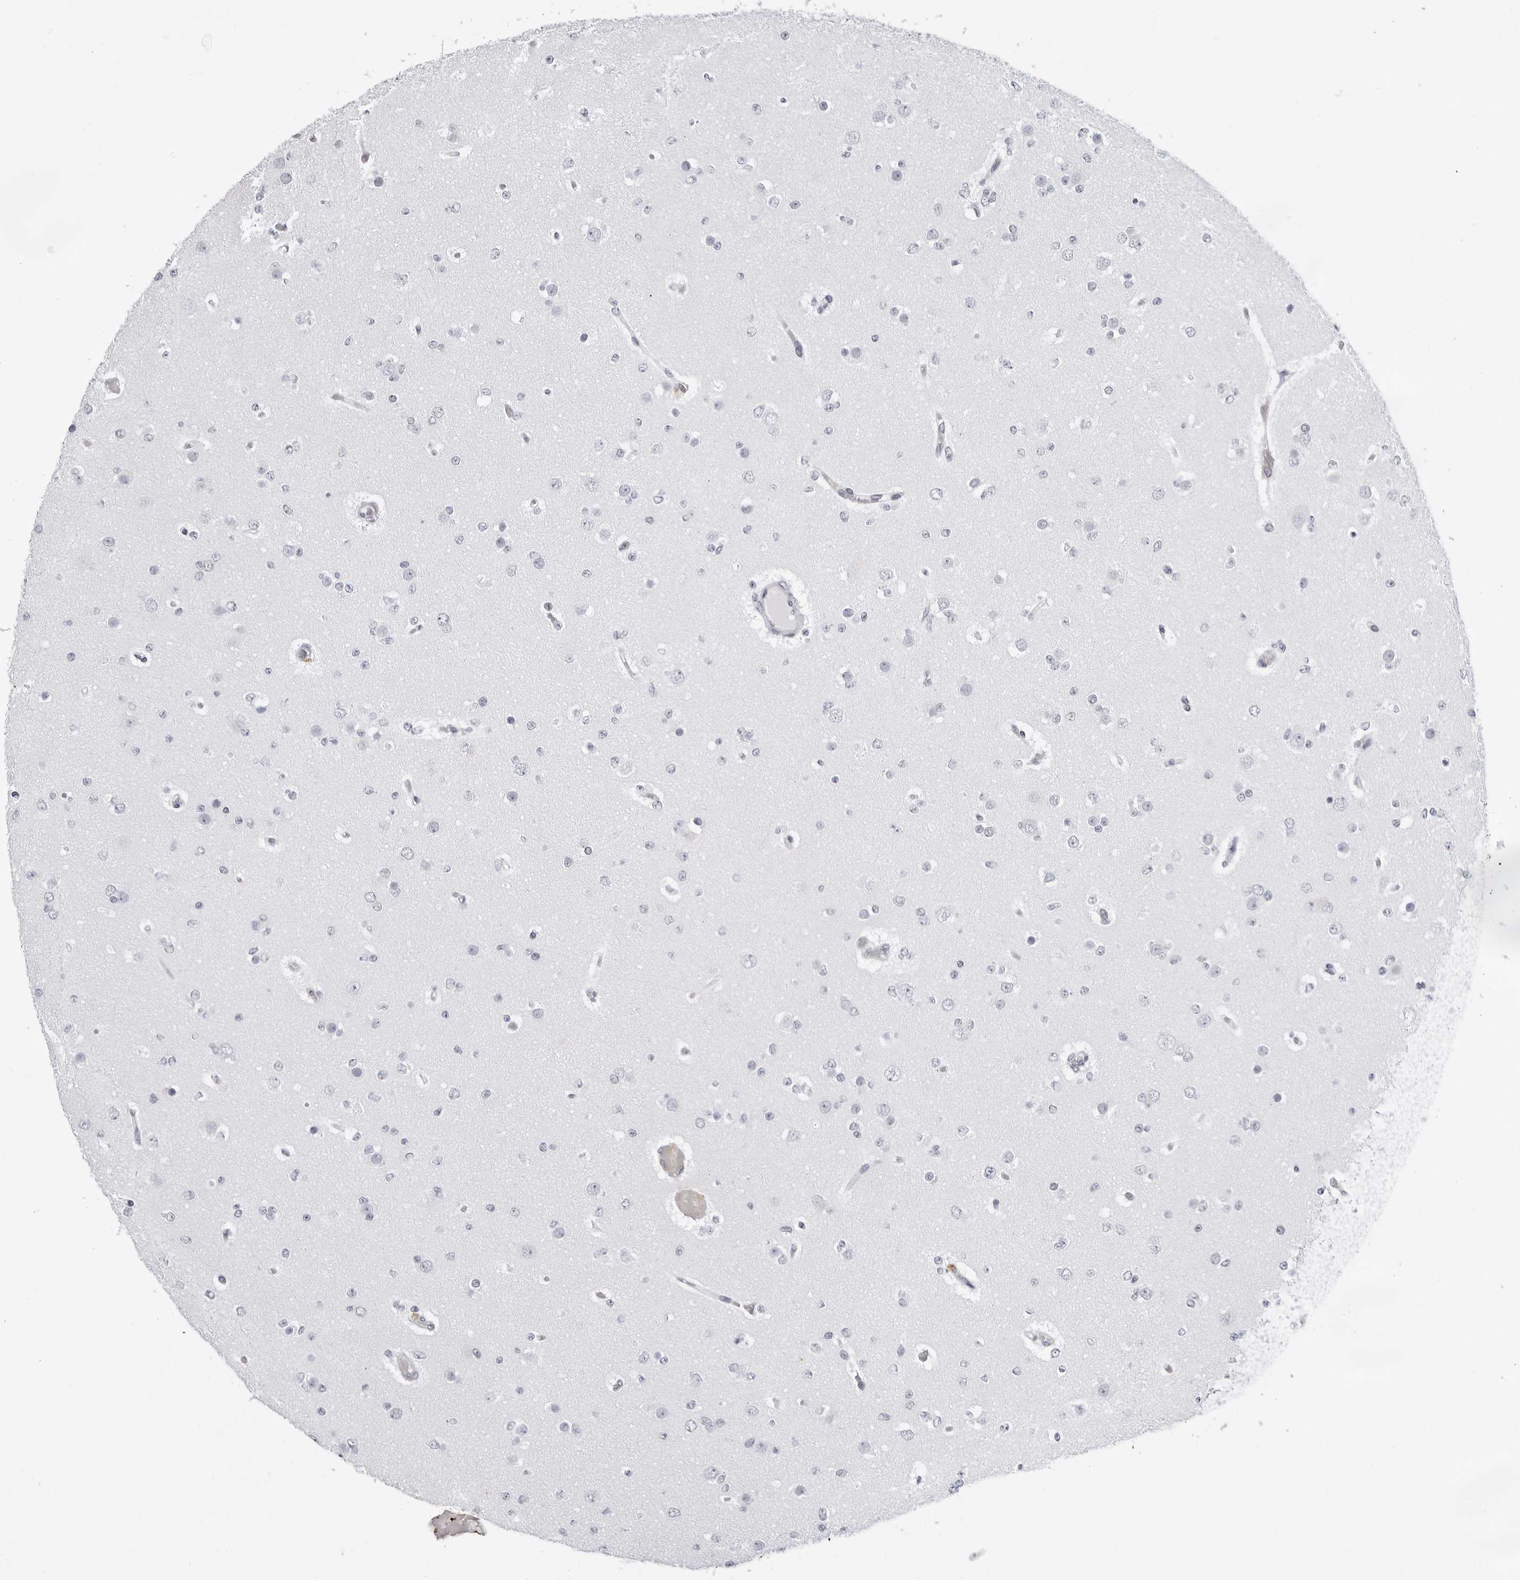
{"staining": {"intensity": "negative", "quantity": "none", "location": "none"}, "tissue": "glioma", "cell_type": "Tumor cells", "image_type": "cancer", "snomed": [{"axis": "morphology", "description": "Glioma, malignant, Low grade"}, {"axis": "topography", "description": "Brain"}], "caption": "Immunohistochemistry (IHC) of glioma demonstrates no expression in tumor cells.", "gene": "VEZF1", "patient": {"sex": "female", "age": 22}}